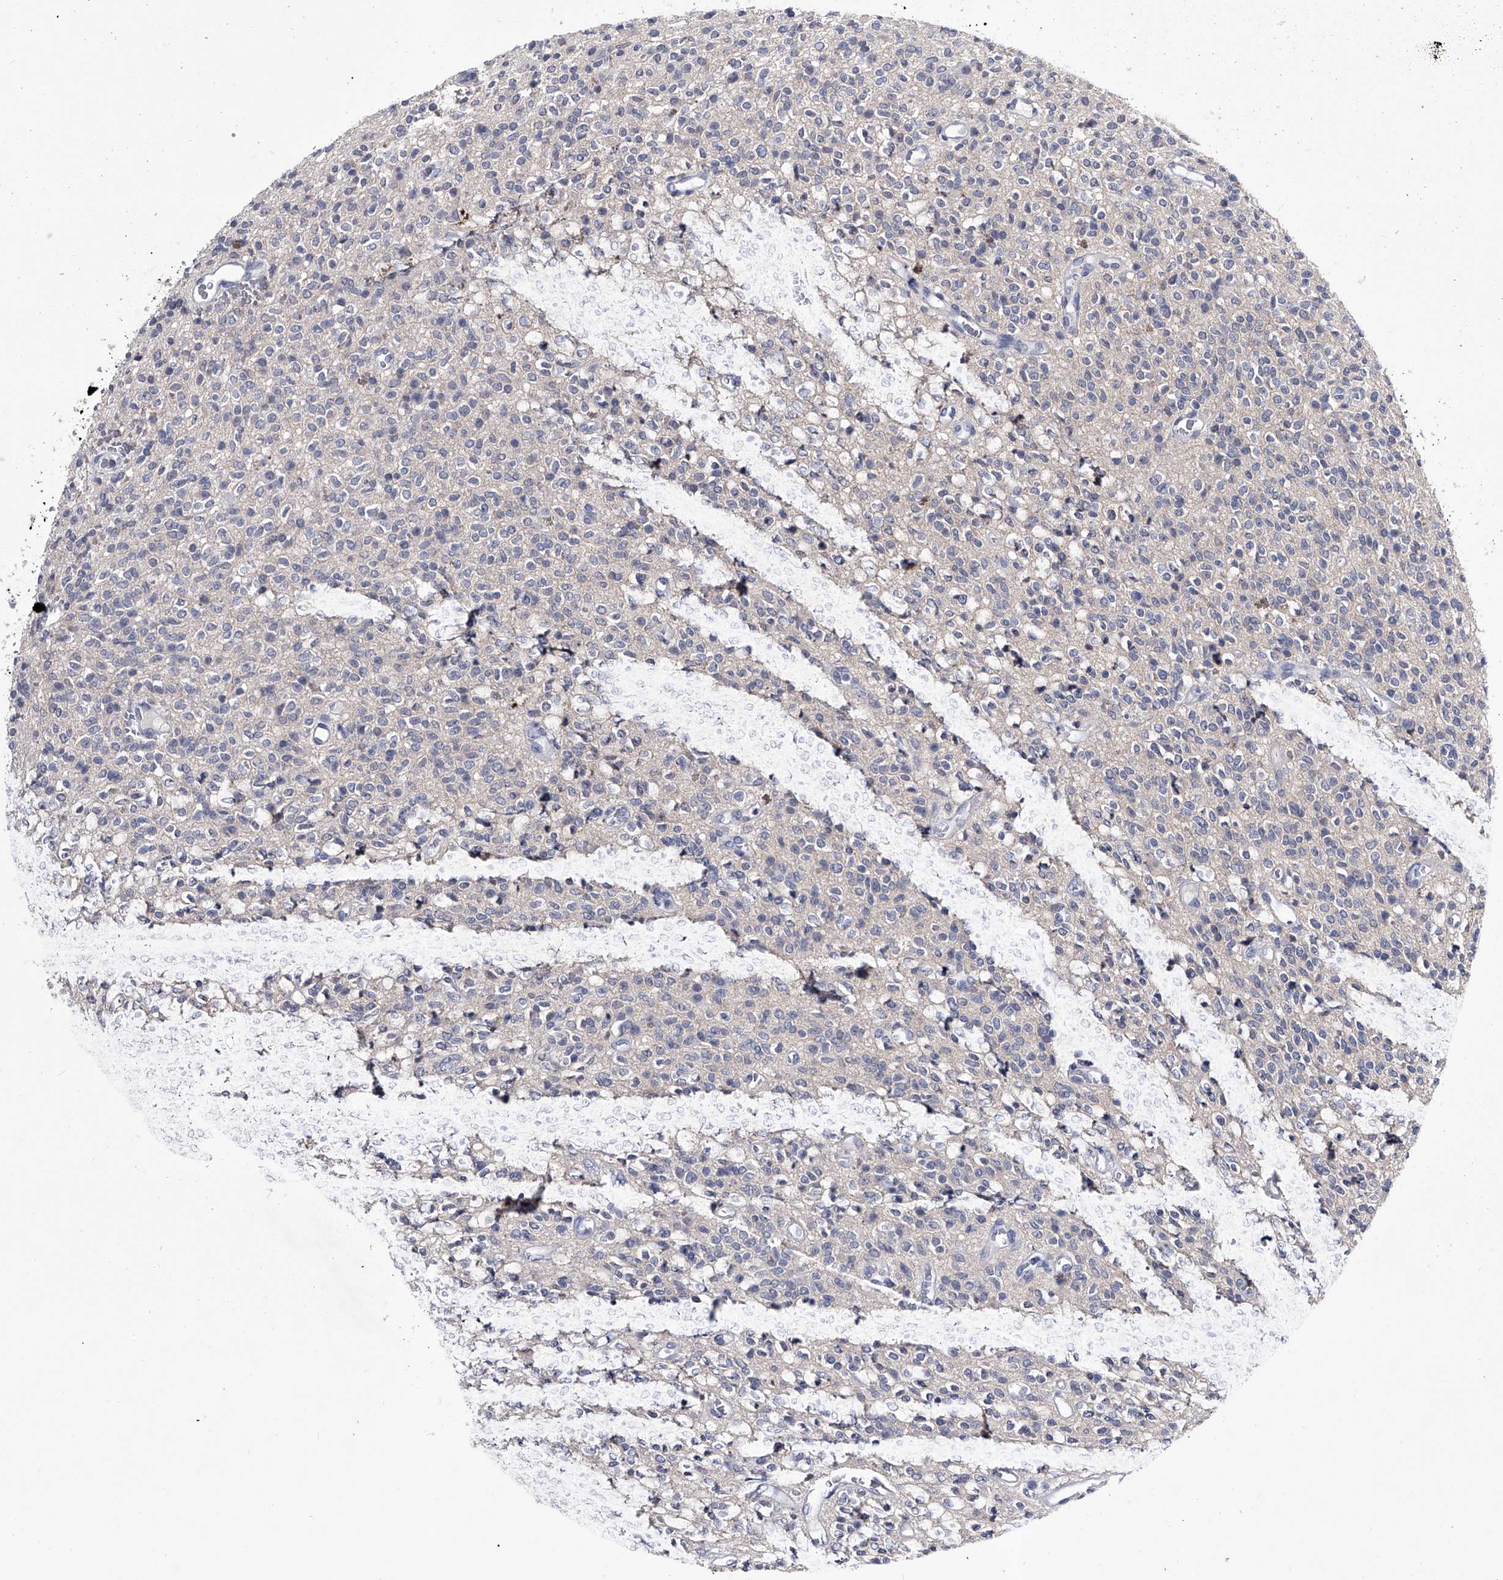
{"staining": {"intensity": "negative", "quantity": "none", "location": "none"}, "tissue": "glioma", "cell_type": "Tumor cells", "image_type": "cancer", "snomed": [{"axis": "morphology", "description": "Glioma, malignant, High grade"}, {"axis": "topography", "description": "Brain"}], "caption": "Immunohistochemistry (IHC) photomicrograph of human malignant glioma (high-grade) stained for a protein (brown), which demonstrates no positivity in tumor cells. Nuclei are stained in blue.", "gene": "CRISP2", "patient": {"sex": "male", "age": 34}}